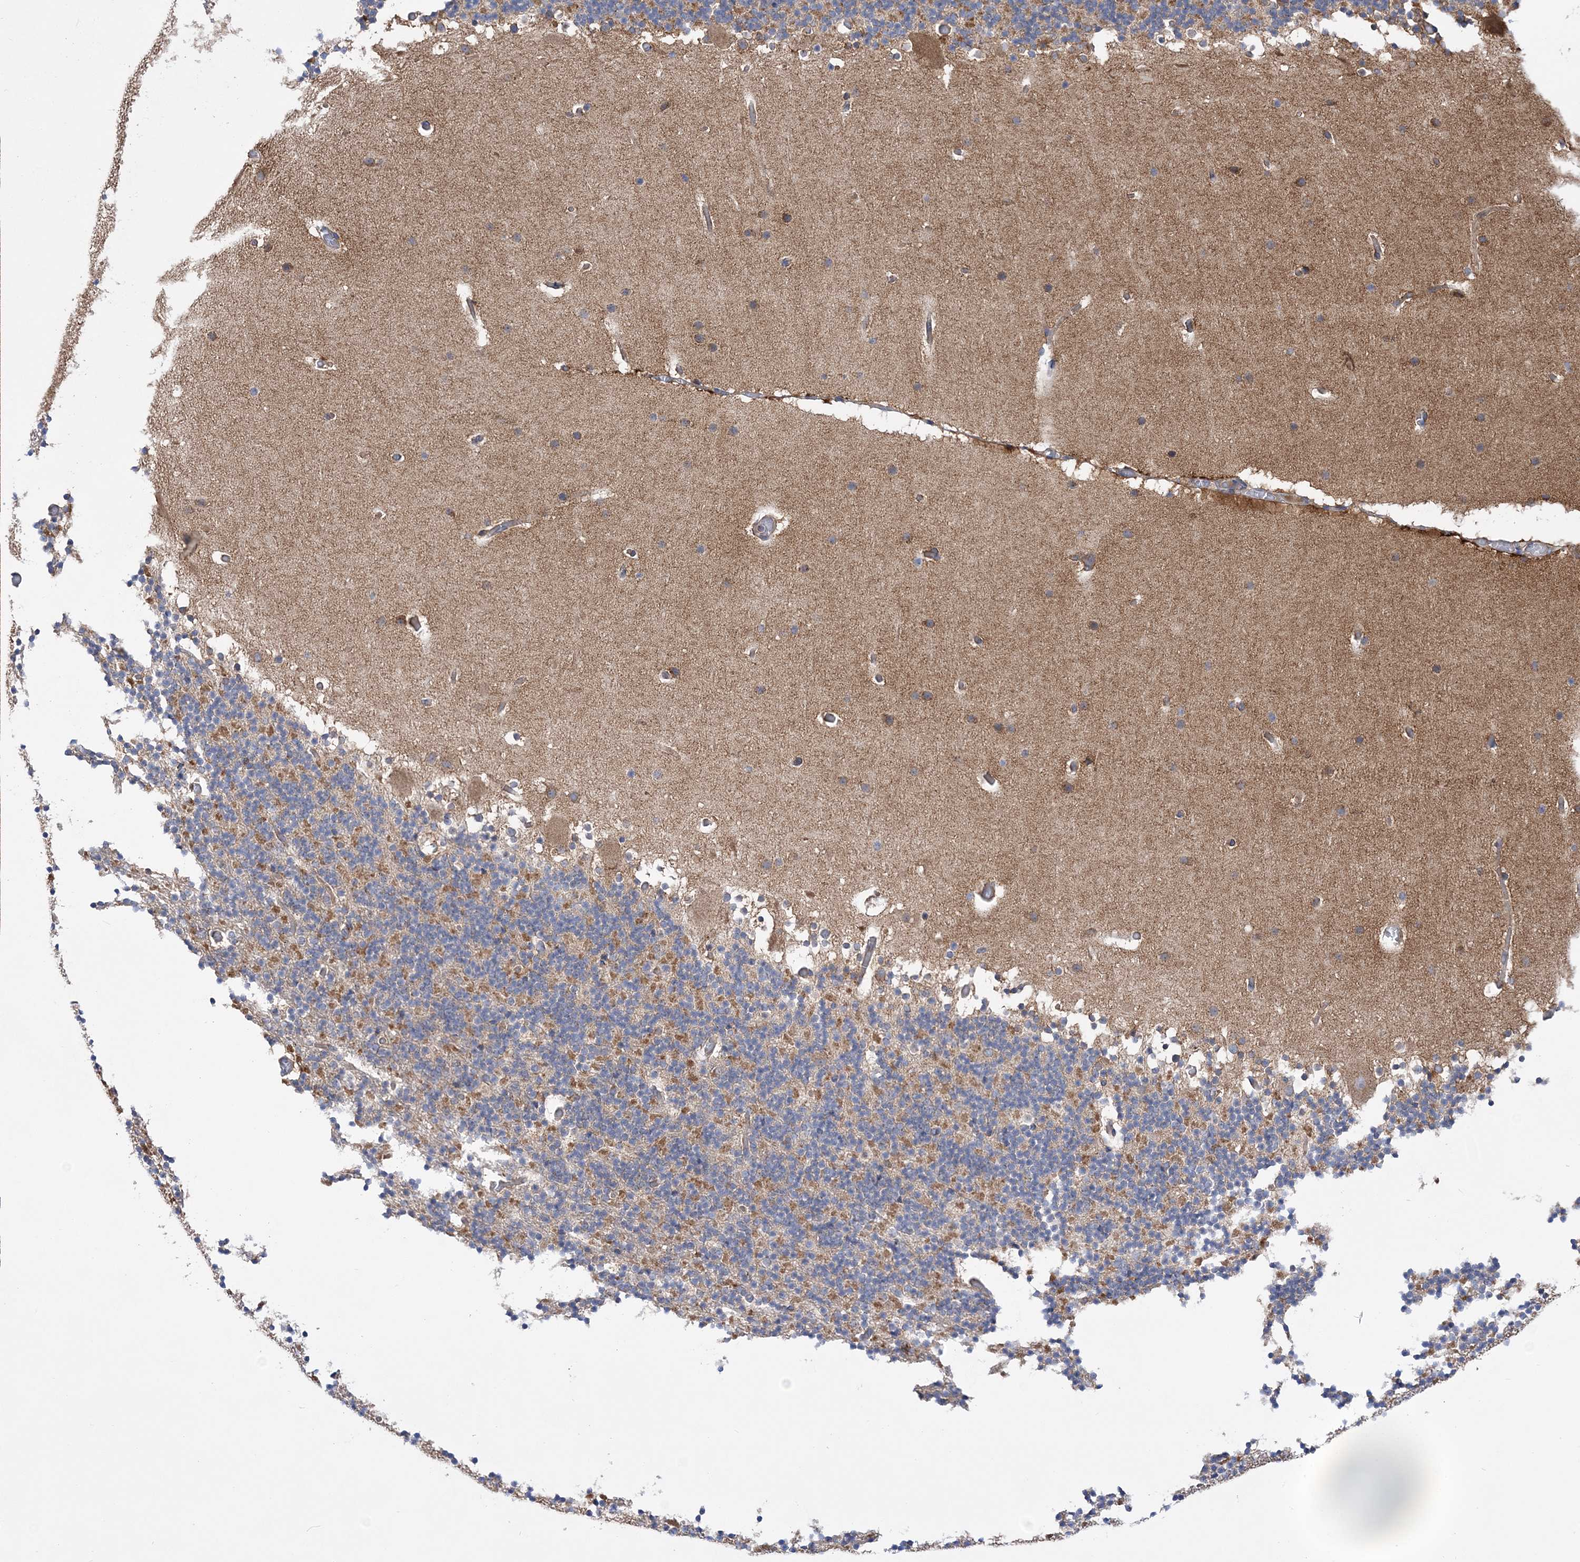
{"staining": {"intensity": "moderate", "quantity": "<25%", "location": "cytoplasmic/membranous"}, "tissue": "cerebellum", "cell_type": "Cells in granular layer", "image_type": "normal", "snomed": [{"axis": "morphology", "description": "Normal tissue, NOS"}, {"axis": "topography", "description": "Cerebellum"}], "caption": "Protein expression by immunohistochemistry reveals moderate cytoplasmic/membranous positivity in approximately <25% of cells in granular layer in normal cerebellum. Ihc stains the protein in brown and the nuclei are stained blue.", "gene": "COPB2", "patient": {"sex": "male", "age": 57}}